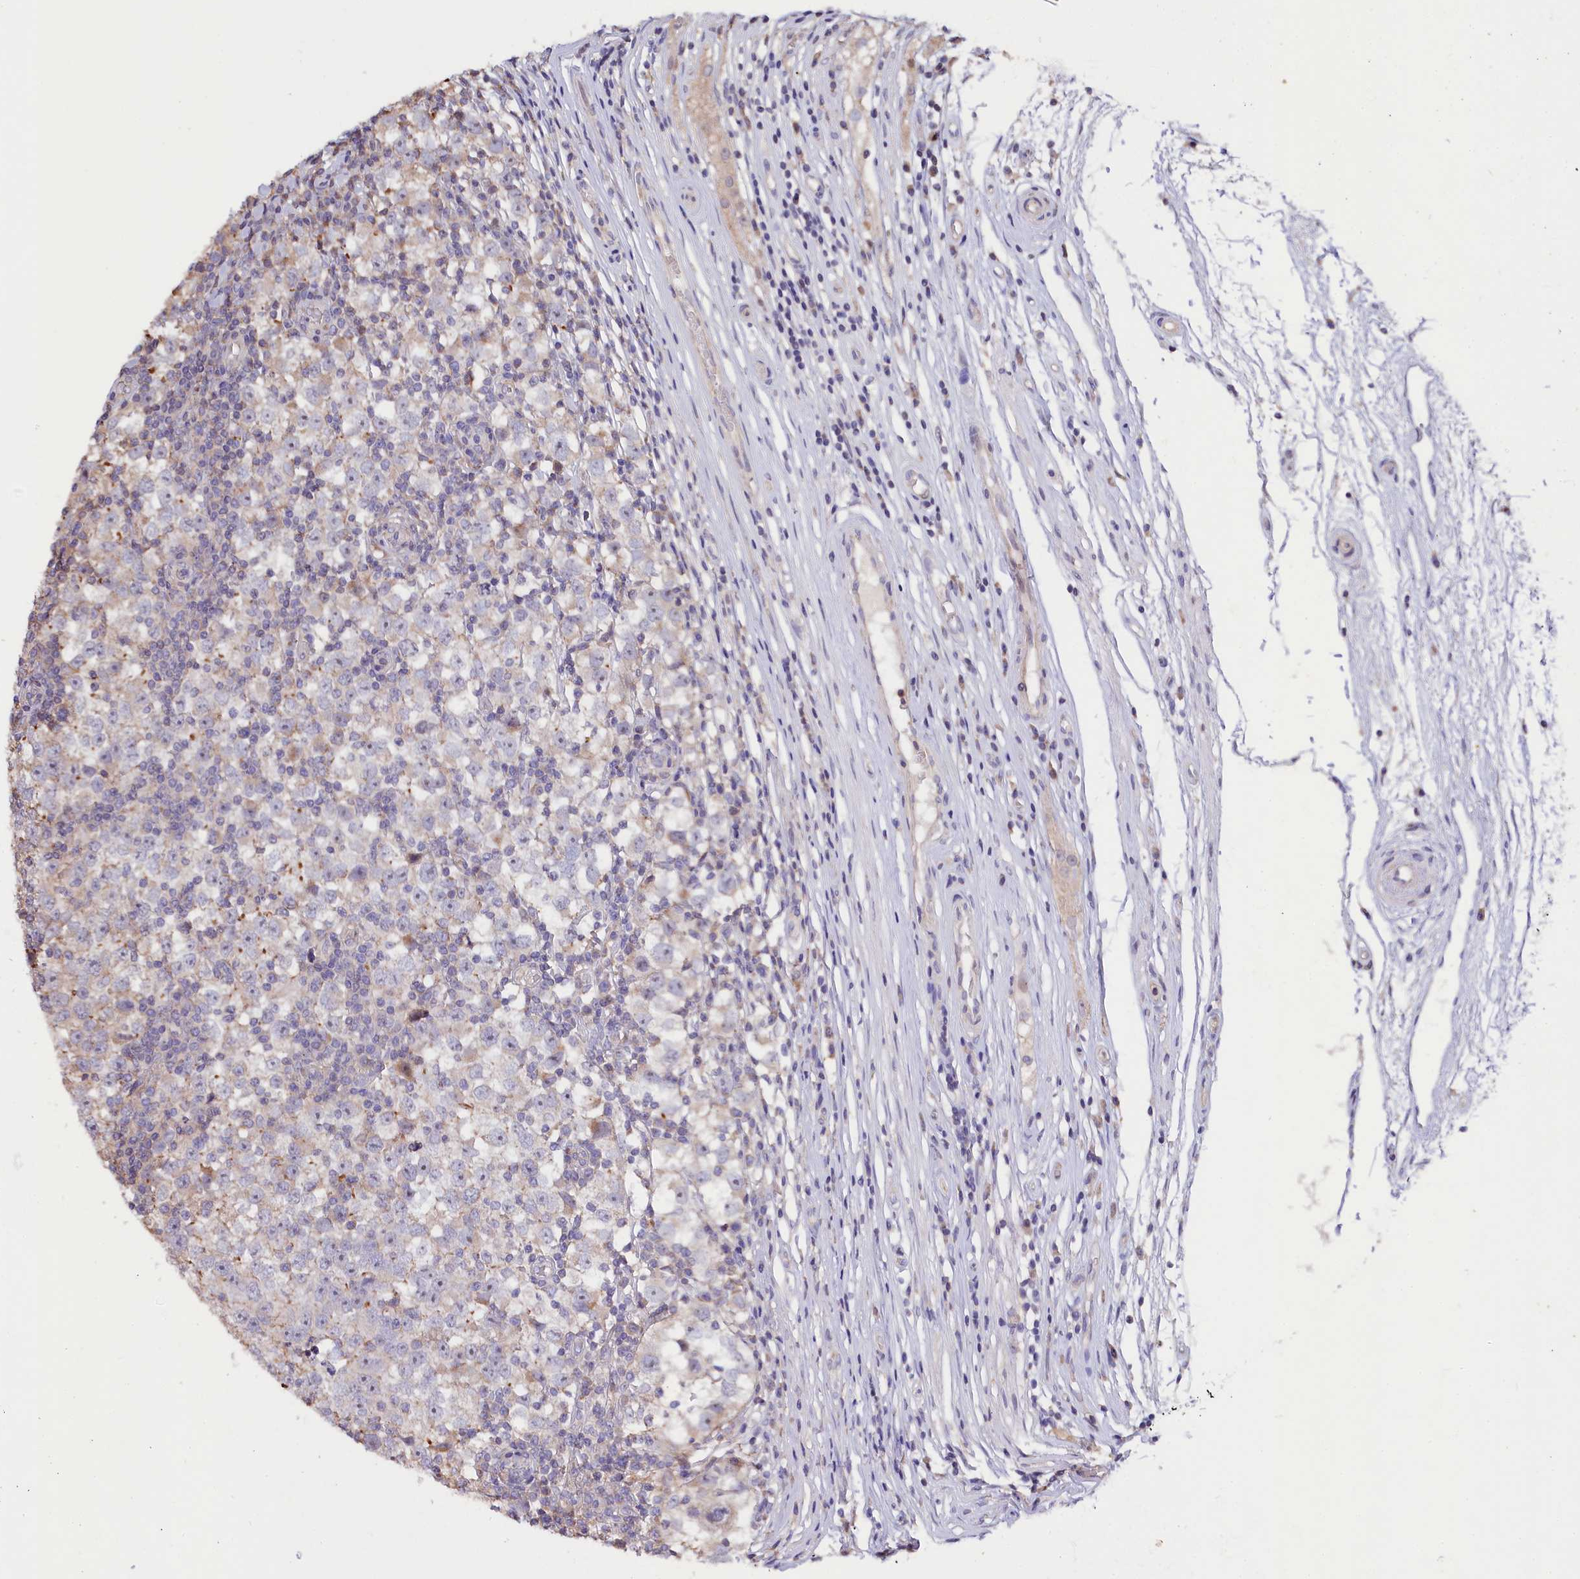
{"staining": {"intensity": "weak", "quantity": "<25%", "location": "cytoplasmic/membranous"}, "tissue": "testis cancer", "cell_type": "Tumor cells", "image_type": "cancer", "snomed": [{"axis": "morphology", "description": "Seminoma, NOS"}, {"axis": "topography", "description": "Testis"}], "caption": "A micrograph of human testis cancer (seminoma) is negative for staining in tumor cells.", "gene": "RPUSD3", "patient": {"sex": "male", "age": 65}}